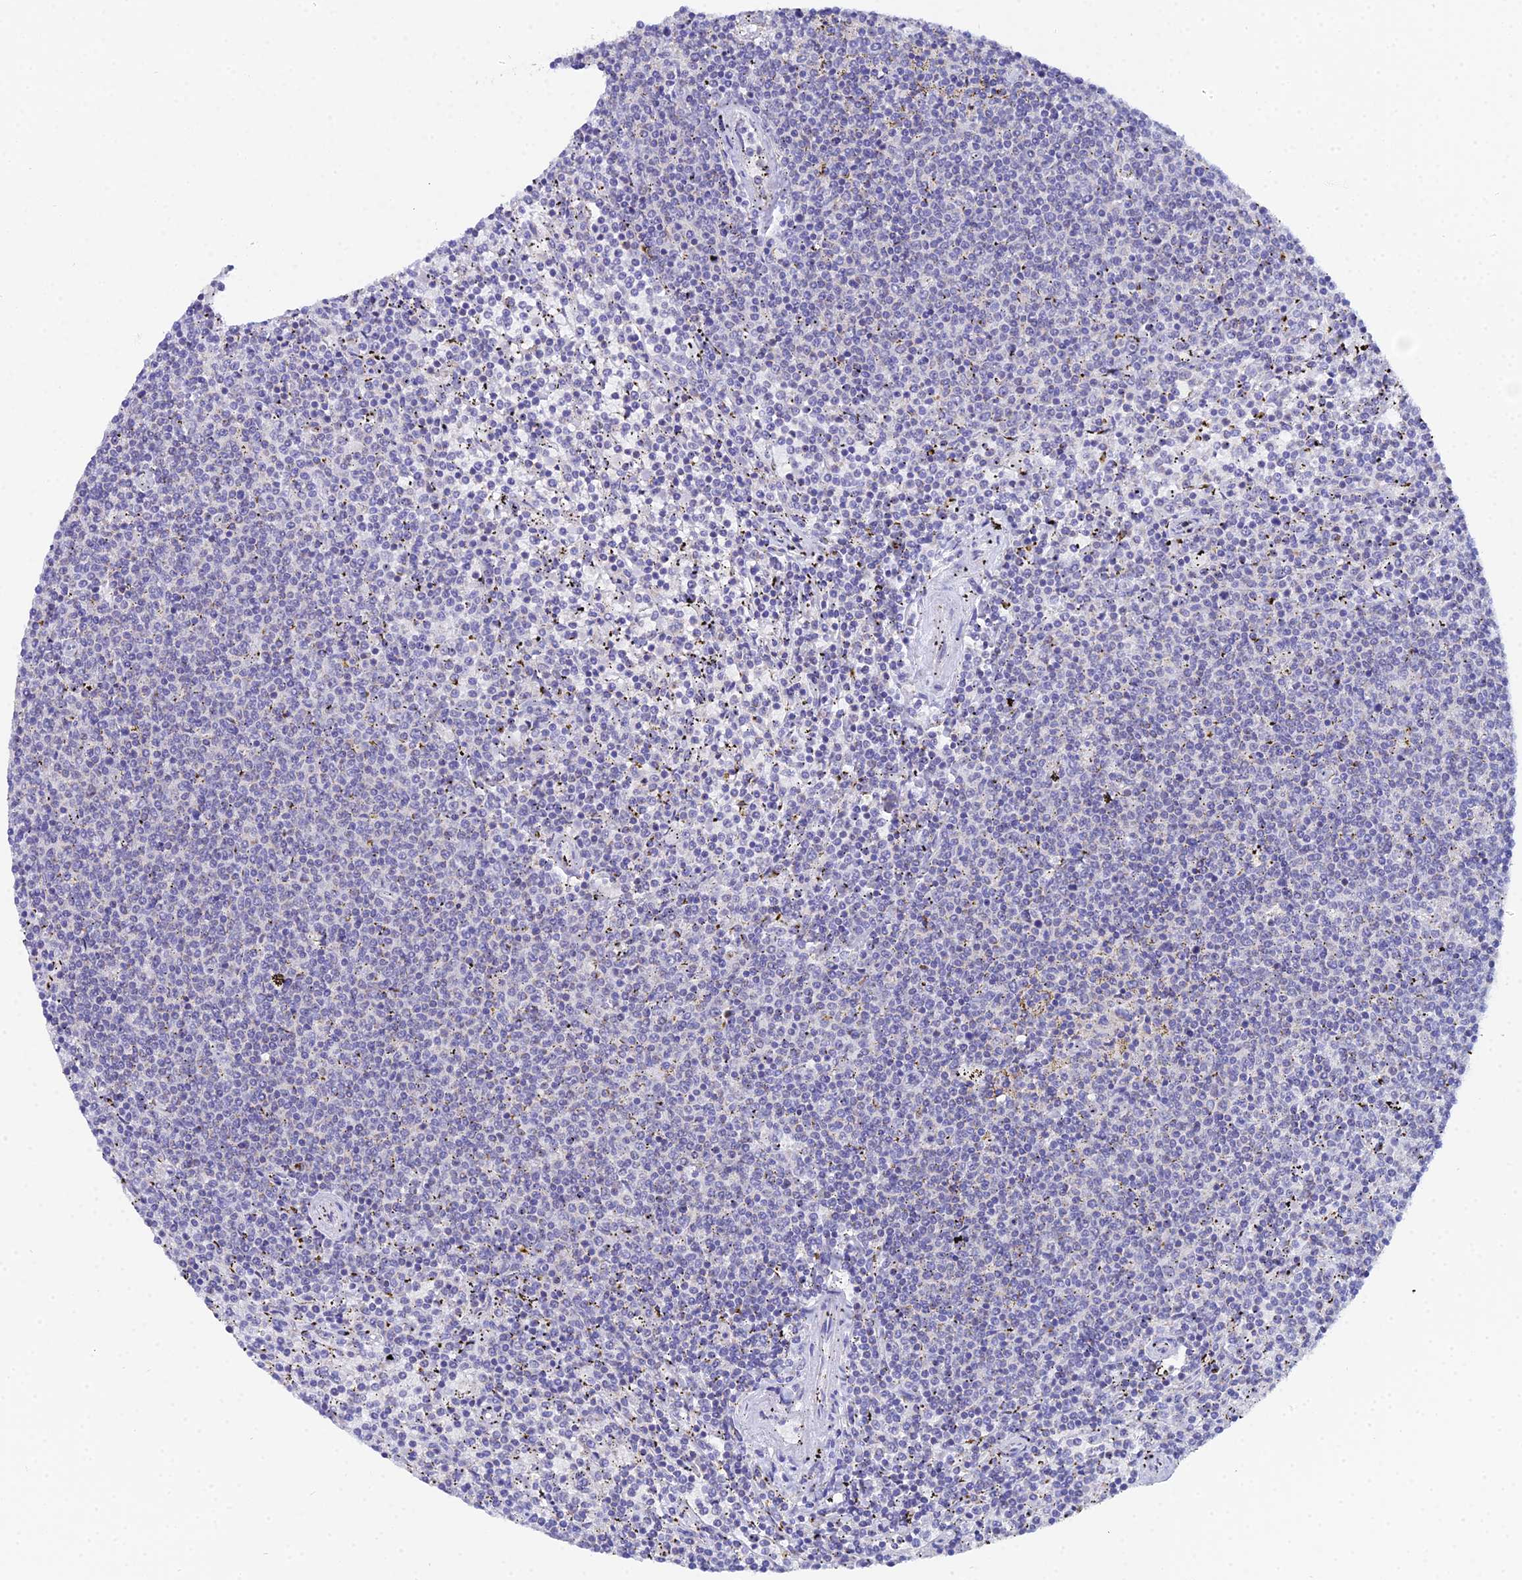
{"staining": {"intensity": "negative", "quantity": "none", "location": "none"}, "tissue": "lymphoma", "cell_type": "Tumor cells", "image_type": "cancer", "snomed": [{"axis": "morphology", "description": "Malignant lymphoma, non-Hodgkin's type, Low grade"}, {"axis": "topography", "description": "Spleen"}], "caption": "A micrograph of human lymphoma is negative for staining in tumor cells.", "gene": "PLPP4", "patient": {"sex": "female", "age": 50}}